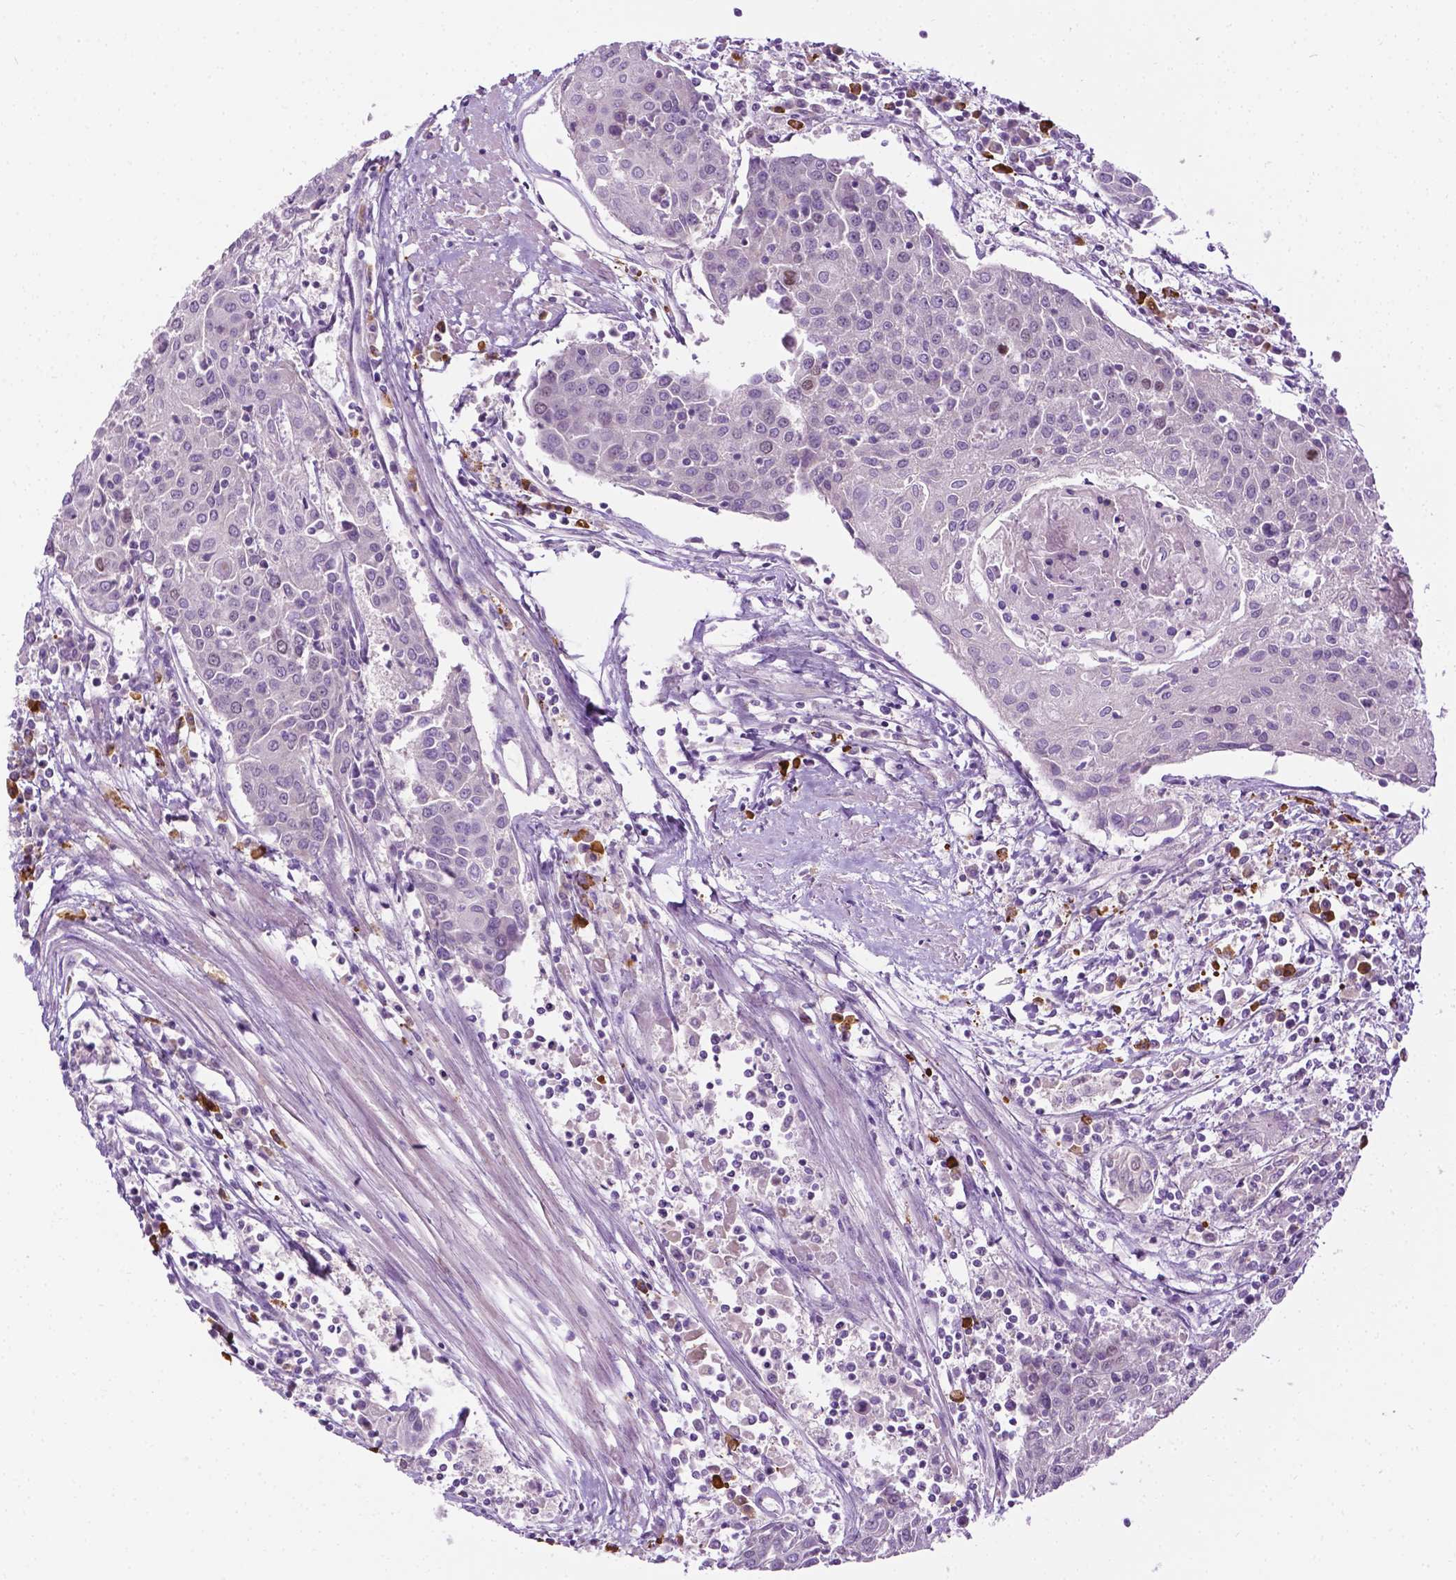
{"staining": {"intensity": "negative", "quantity": "none", "location": "none"}, "tissue": "urothelial cancer", "cell_type": "Tumor cells", "image_type": "cancer", "snomed": [{"axis": "morphology", "description": "Urothelial carcinoma, High grade"}, {"axis": "topography", "description": "Urinary bladder"}], "caption": "High-grade urothelial carcinoma stained for a protein using immunohistochemistry displays no positivity tumor cells.", "gene": "DENND4A", "patient": {"sex": "female", "age": 85}}